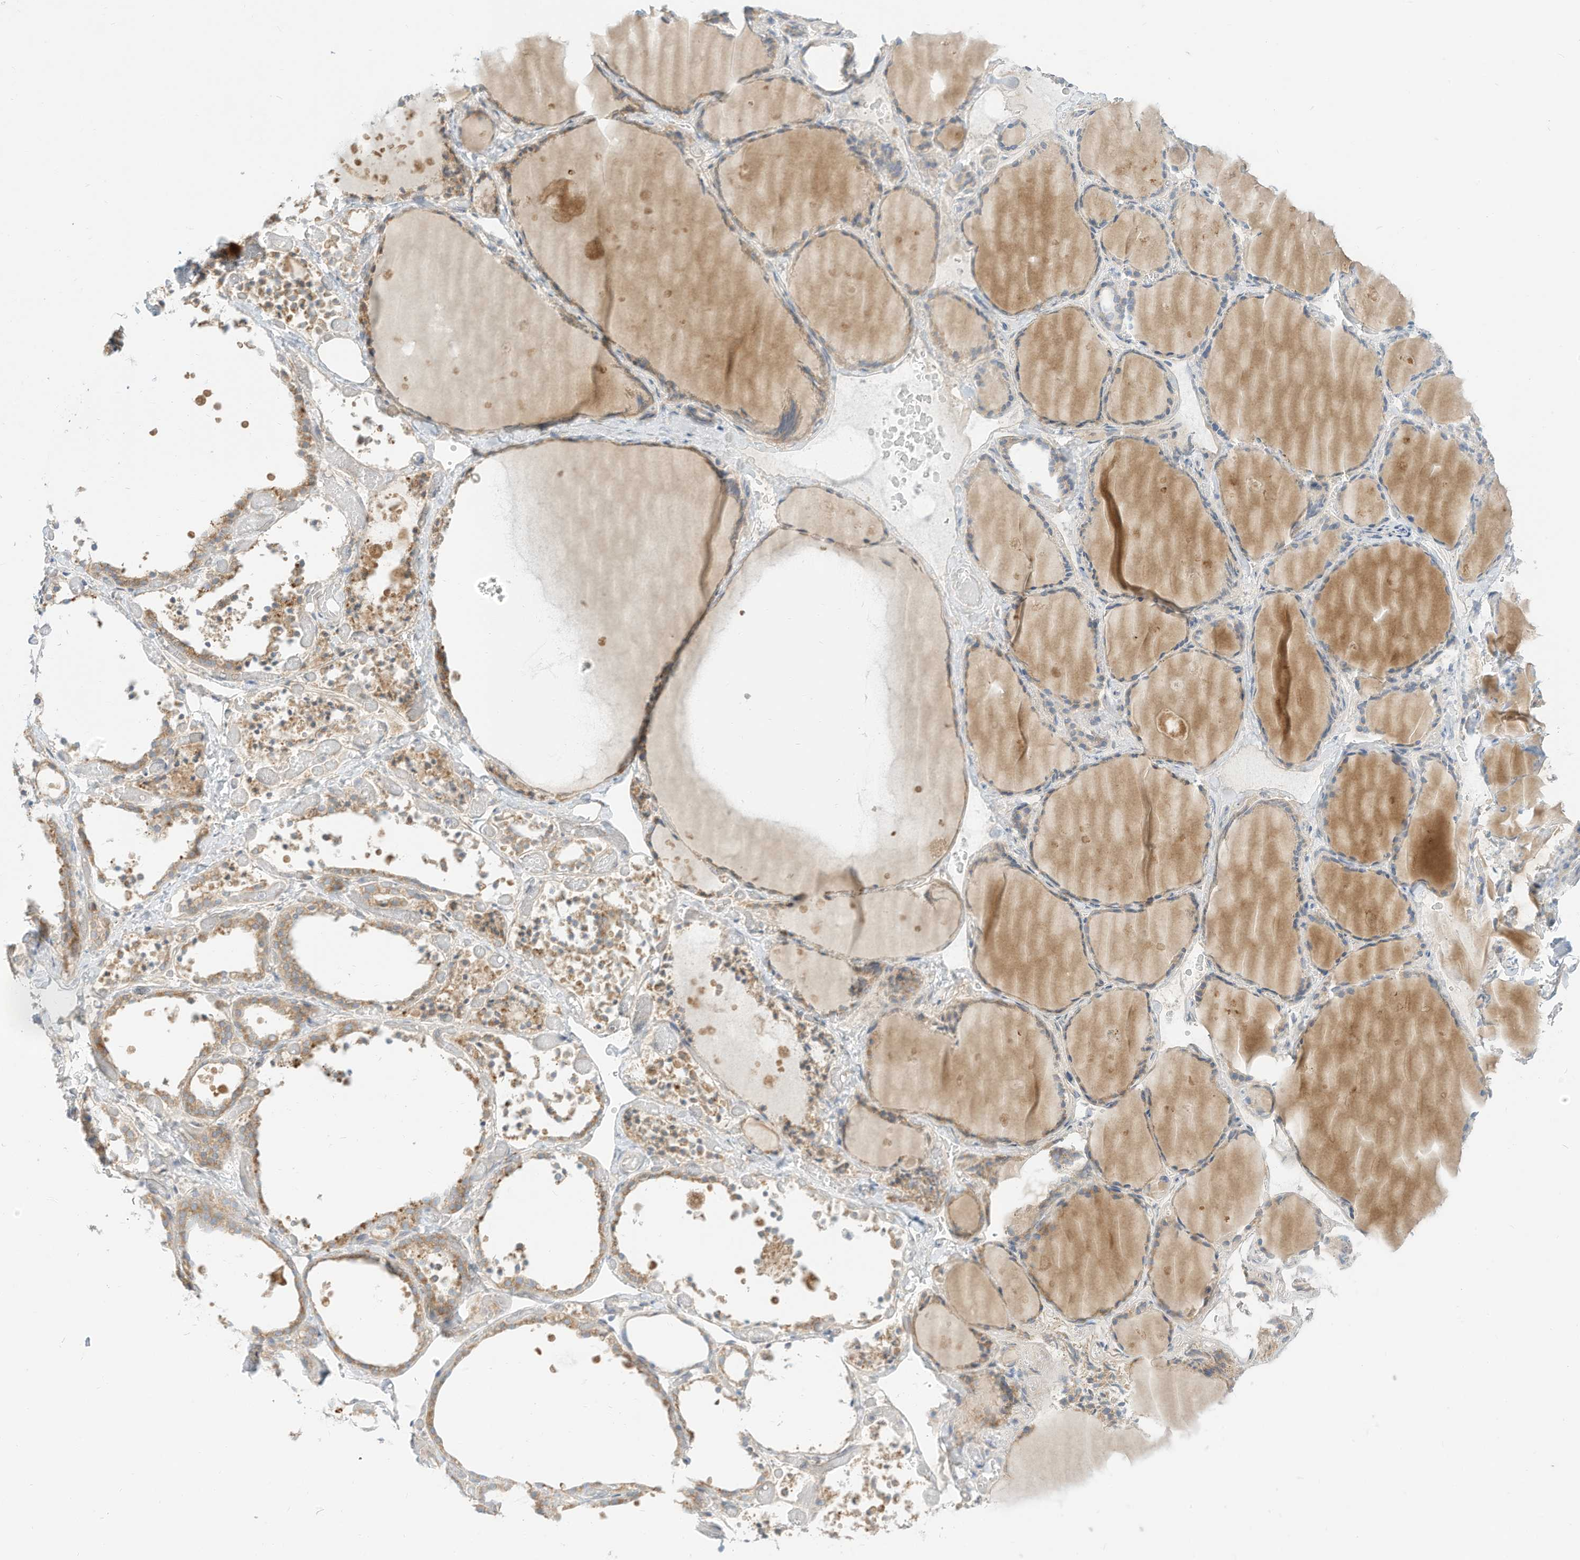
{"staining": {"intensity": "moderate", "quantity": ">75%", "location": "cytoplasmic/membranous"}, "tissue": "thyroid gland", "cell_type": "Glandular cells", "image_type": "normal", "snomed": [{"axis": "morphology", "description": "Normal tissue, NOS"}, {"axis": "topography", "description": "Thyroid gland"}], "caption": "Immunohistochemistry of benign thyroid gland shows medium levels of moderate cytoplasmic/membranous expression in approximately >75% of glandular cells. (IHC, brightfield microscopy, high magnification).", "gene": "STT3A", "patient": {"sex": "female", "age": 44}}